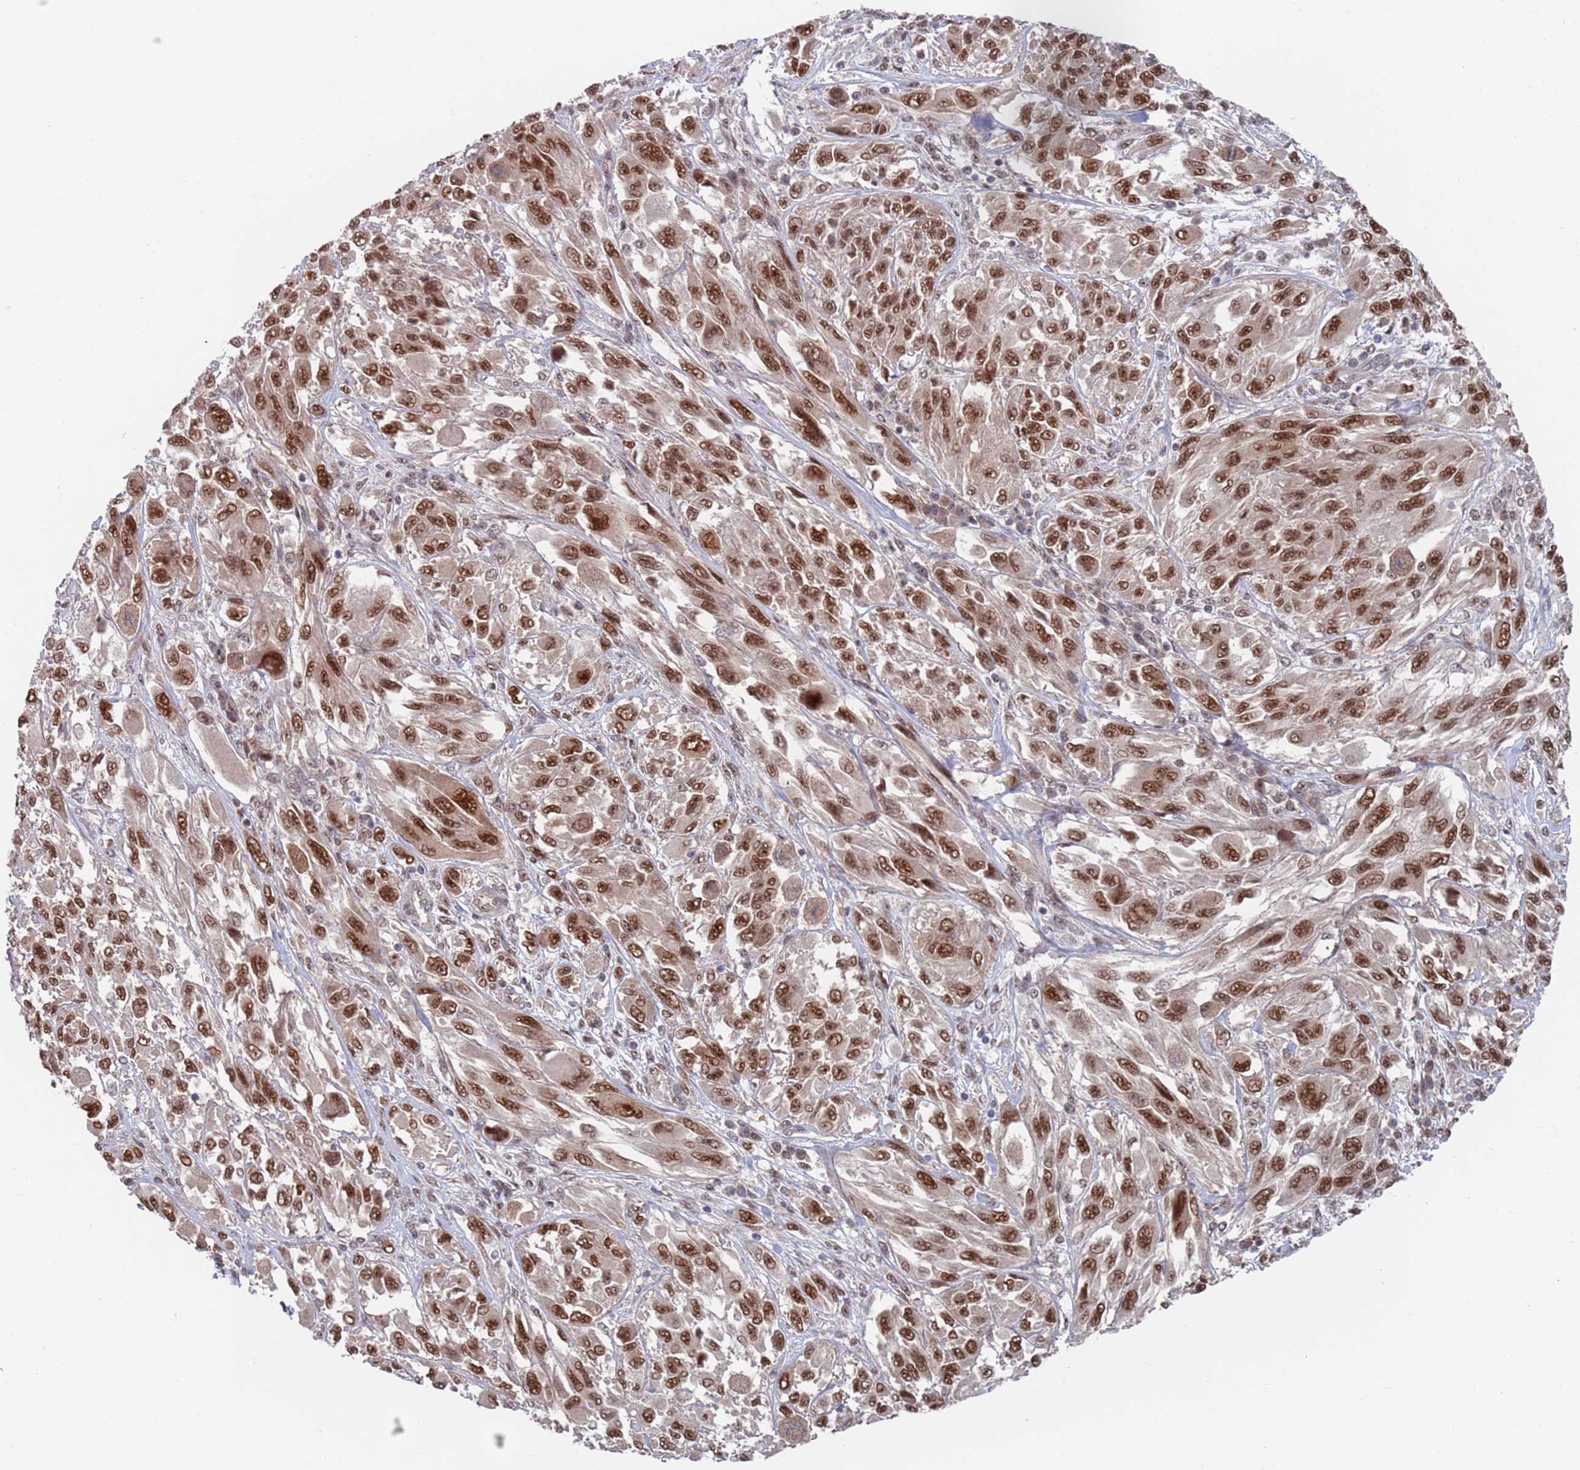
{"staining": {"intensity": "strong", "quantity": ">75%", "location": "nuclear"}, "tissue": "melanoma", "cell_type": "Tumor cells", "image_type": "cancer", "snomed": [{"axis": "morphology", "description": "Malignant melanoma, NOS"}, {"axis": "topography", "description": "Skin"}], "caption": "Melanoma stained for a protein (brown) shows strong nuclear positive expression in approximately >75% of tumor cells.", "gene": "RPP25", "patient": {"sex": "female", "age": 91}}